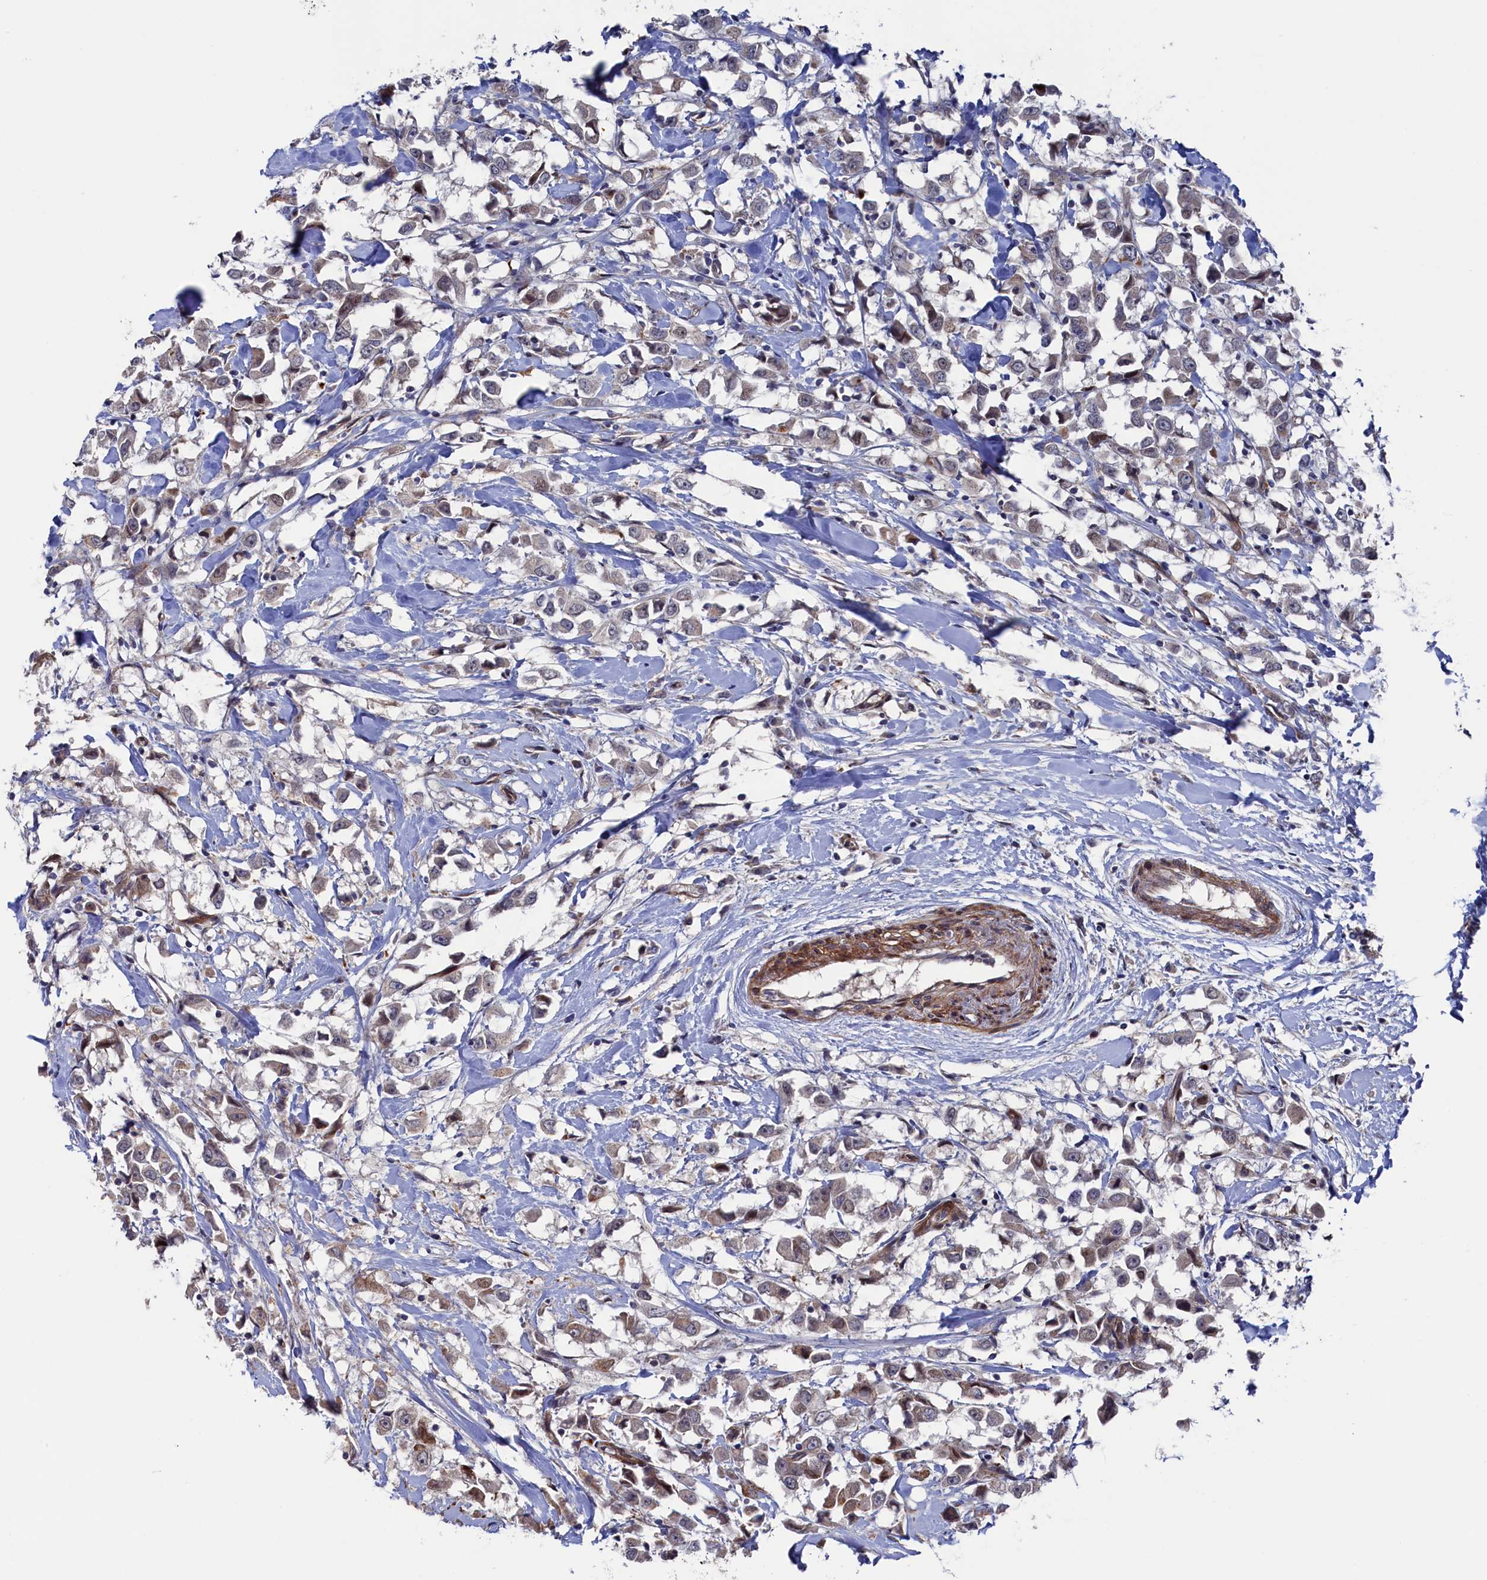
{"staining": {"intensity": "moderate", "quantity": "<25%", "location": "cytoplasmic/membranous"}, "tissue": "breast cancer", "cell_type": "Tumor cells", "image_type": "cancer", "snomed": [{"axis": "morphology", "description": "Duct carcinoma"}, {"axis": "topography", "description": "Breast"}], "caption": "Approximately <25% of tumor cells in human breast cancer (infiltrating ductal carcinoma) display moderate cytoplasmic/membranous protein expression as visualized by brown immunohistochemical staining.", "gene": "ZNF891", "patient": {"sex": "female", "age": 61}}